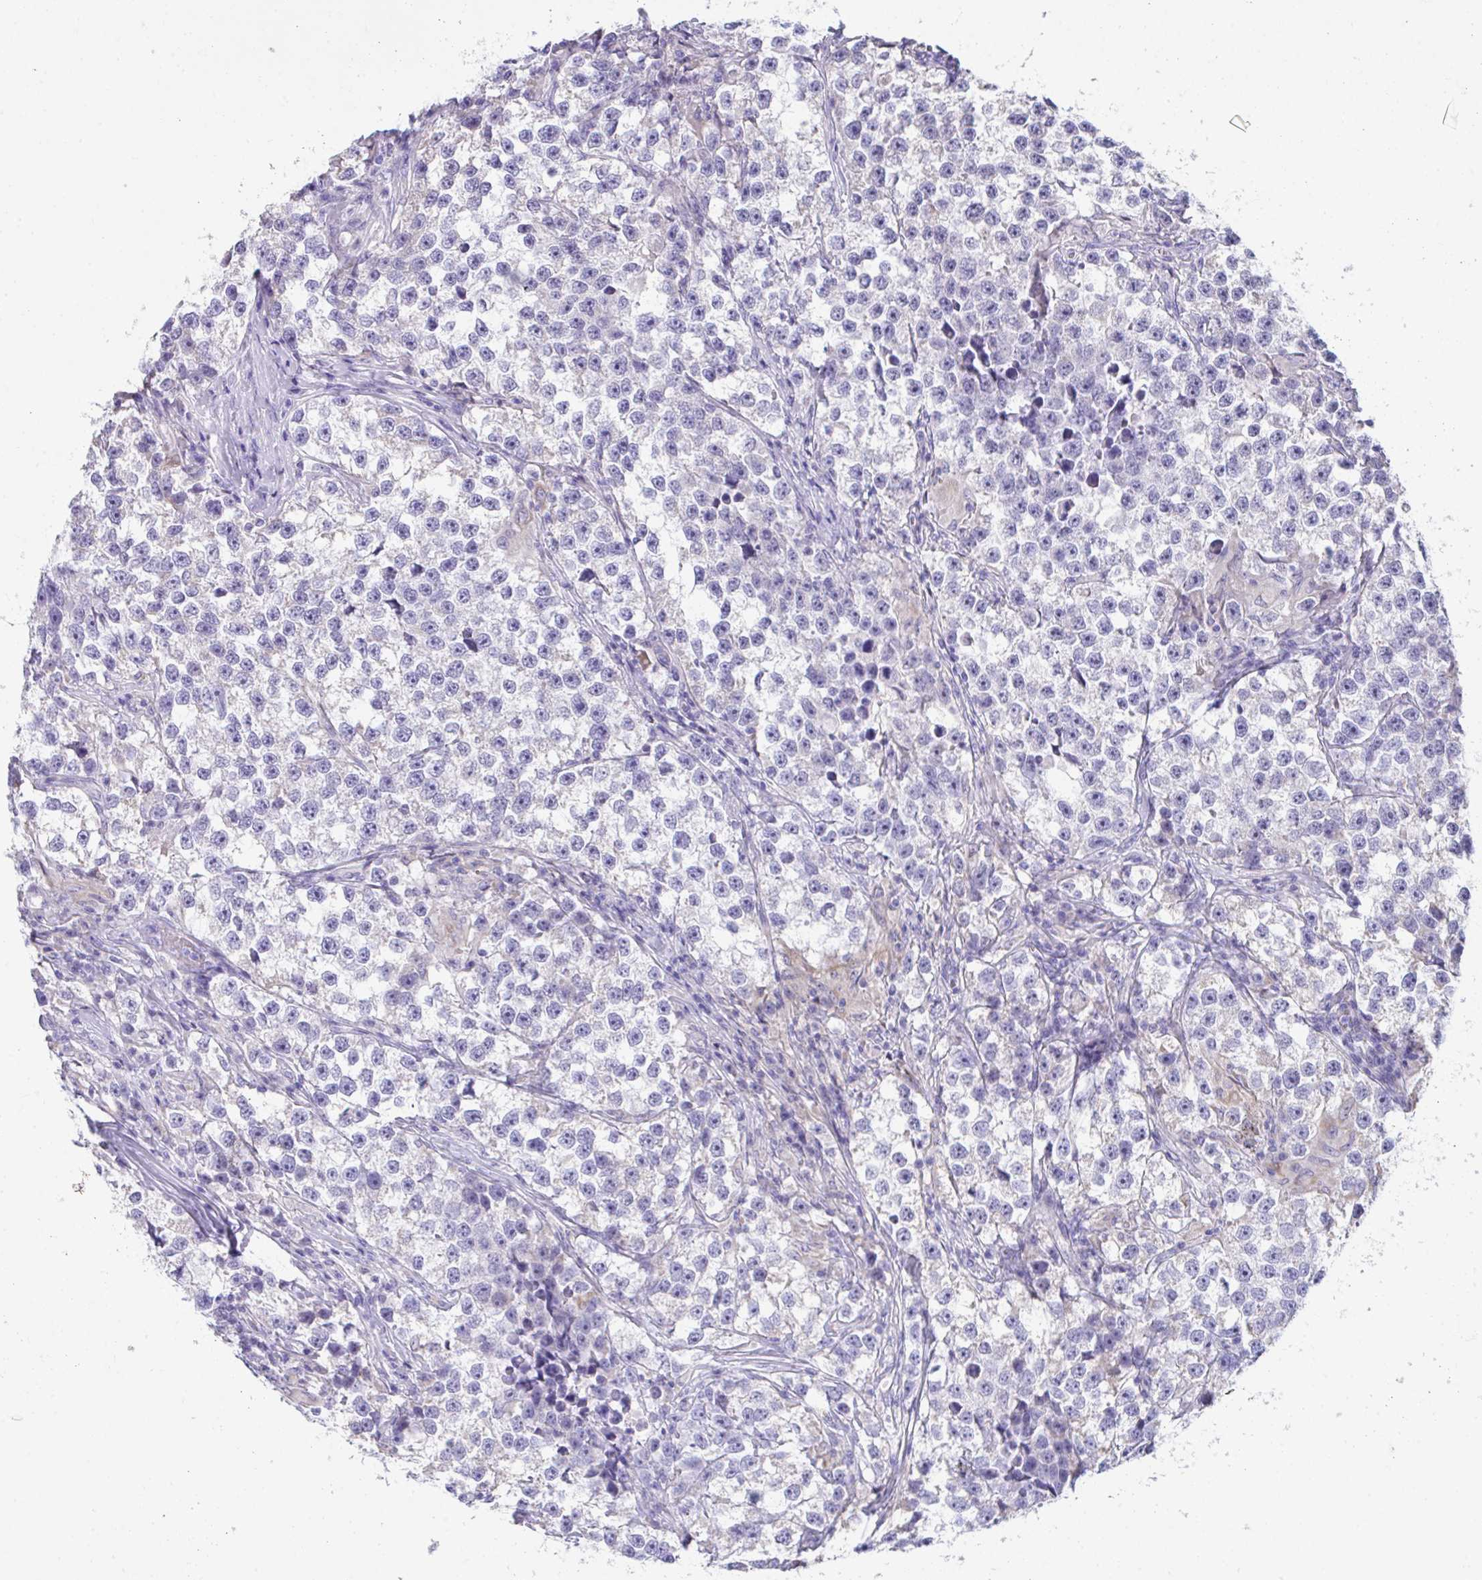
{"staining": {"intensity": "negative", "quantity": "none", "location": "none"}, "tissue": "testis cancer", "cell_type": "Tumor cells", "image_type": "cancer", "snomed": [{"axis": "morphology", "description": "Seminoma, NOS"}, {"axis": "topography", "description": "Testis"}], "caption": "Immunohistochemical staining of testis cancer displays no significant staining in tumor cells.", "gene": "COA5", "patient": {"sex": "male", "age": 46}}